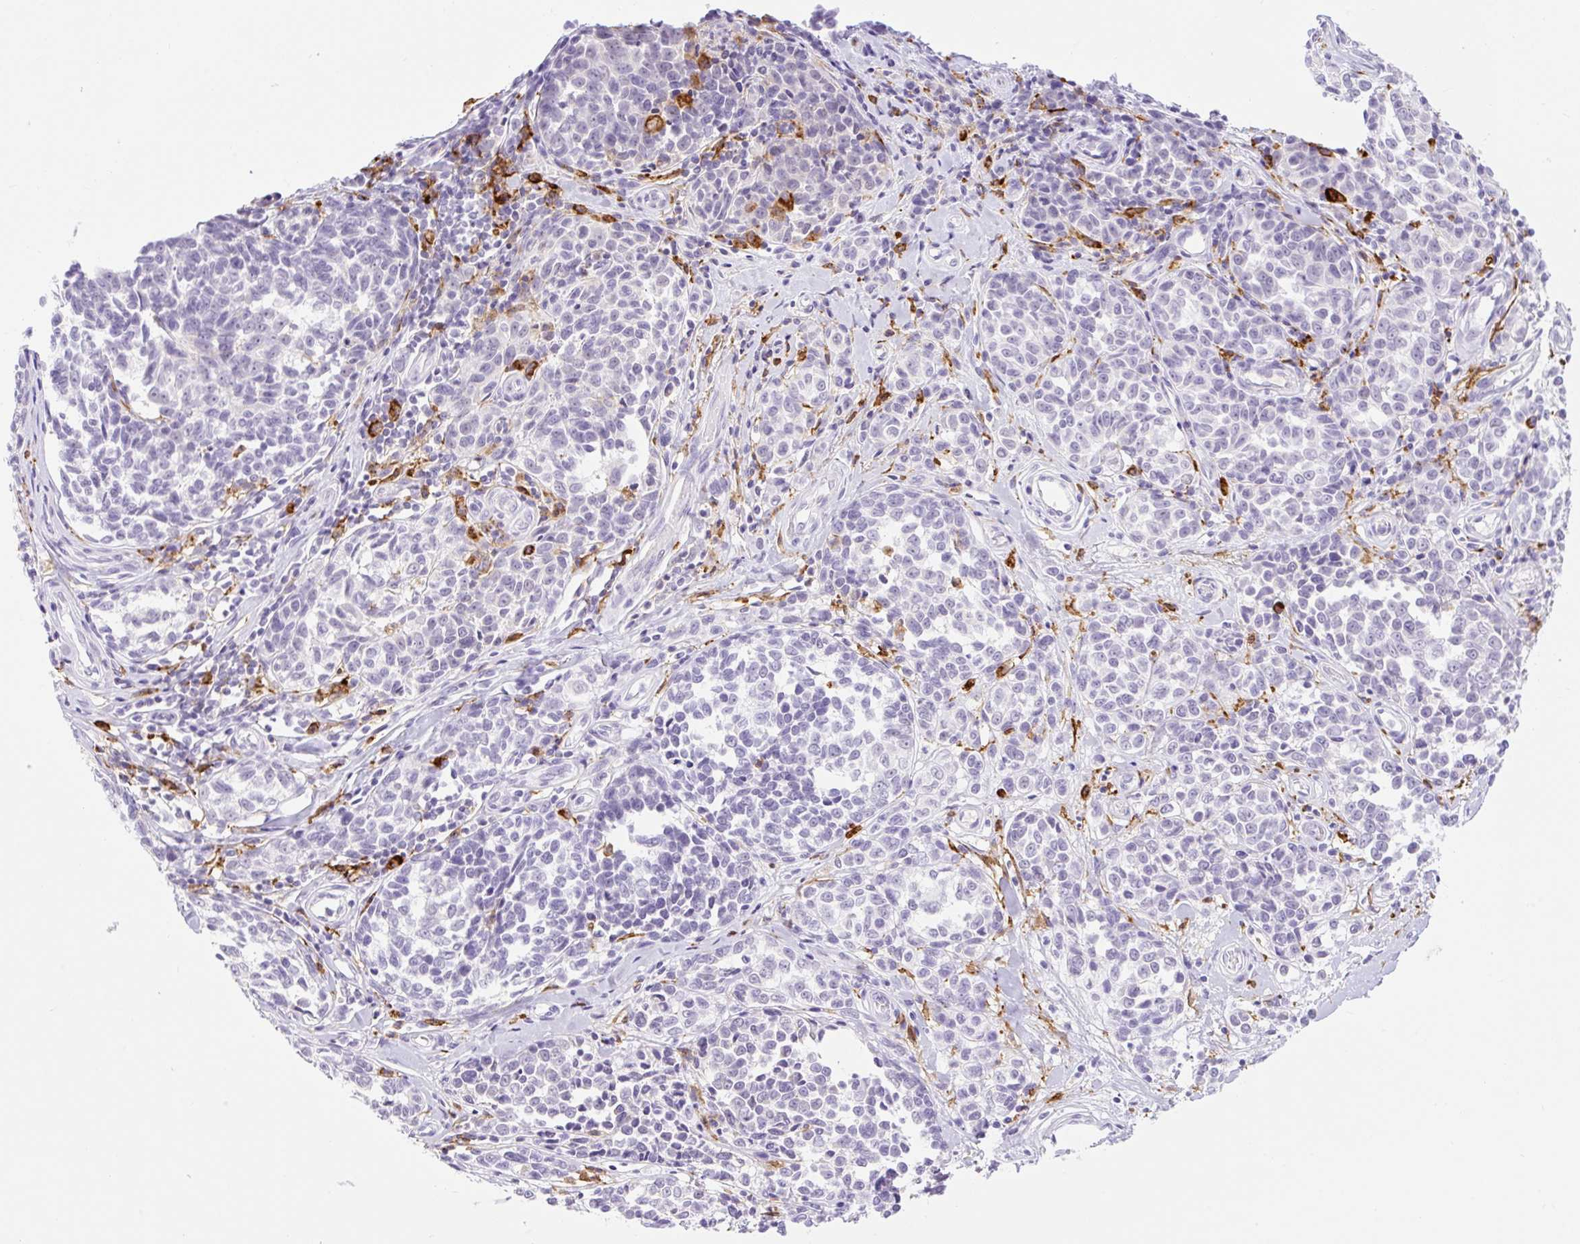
{"staining": {"intensity": "negative", "quantity": "none", "location": "none"}, "tissue": "melanoma", "cell_type": "Tumor cells", "image_type": "cancer", "snomed": [{"axis": "morphology", "description": "Malignant melanoma, NOS"}, {"axis": "topography", "description": "Skin"}], "caption": "There is no significant expression in tumor cells of melanoma. (Brightfield microscopy of DAB (3,3'-diaminobenzidine) IHC at high magnification).", "gene": "SIGLEC1", "patient": {"sex": "female", "age": 64}}